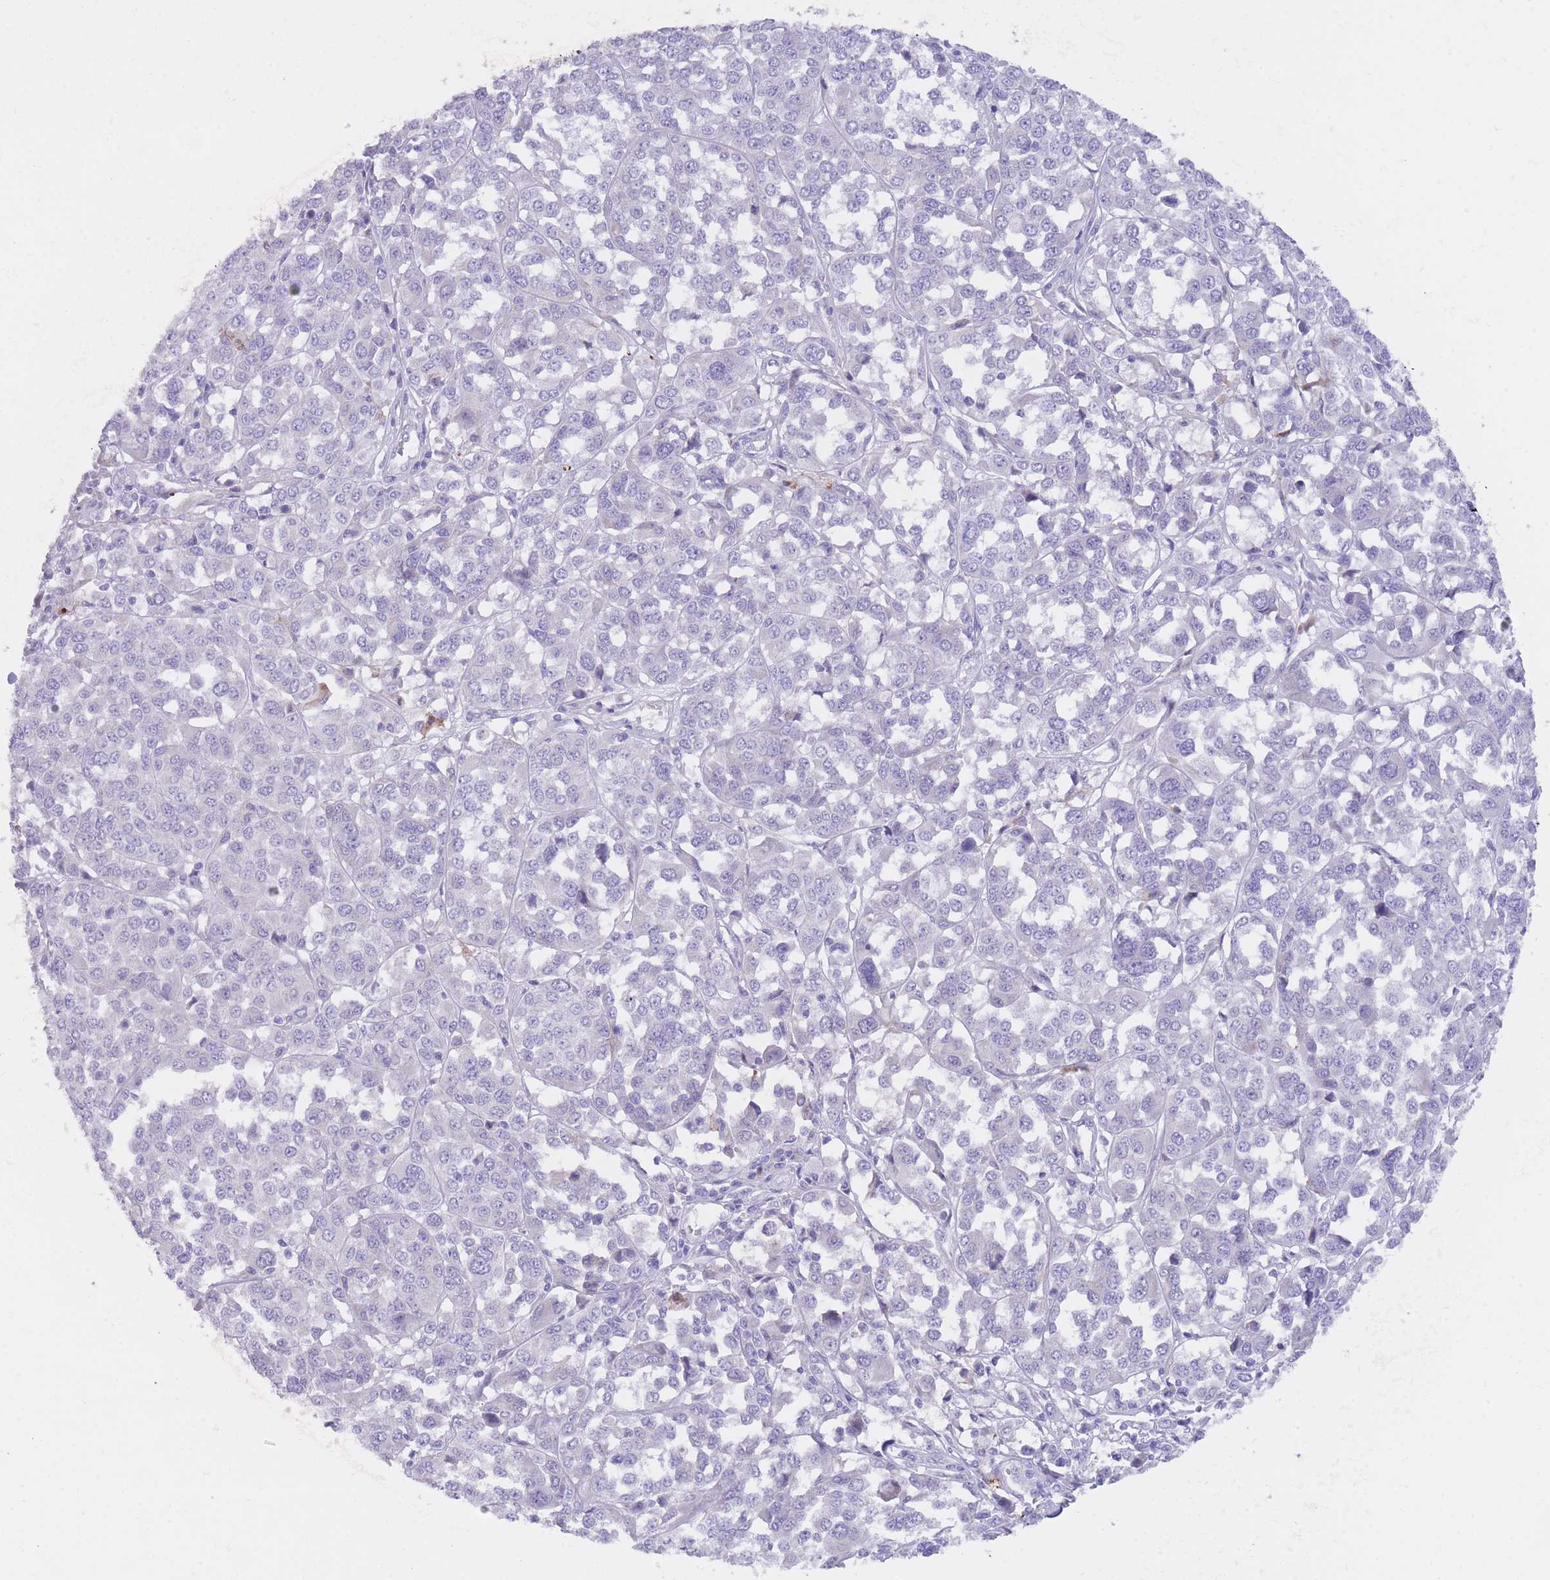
{"staining": {"intensity": "negative", "quantity": "none", "location": "none"}, "tissue": "melanoma", "cell_type": "Tumor cells", "image_type": "cancer", "snomed": [{"axis": "morphology", "description": "Malignant melanoma, Metastatic site"}, {"axis": "topography", "description": "Lymph node"}], "caption": "There is no significant expression in tumor cells of melanoma.", "gene": "QTRT1", "patient": {"sex": "male", "age": 44}}